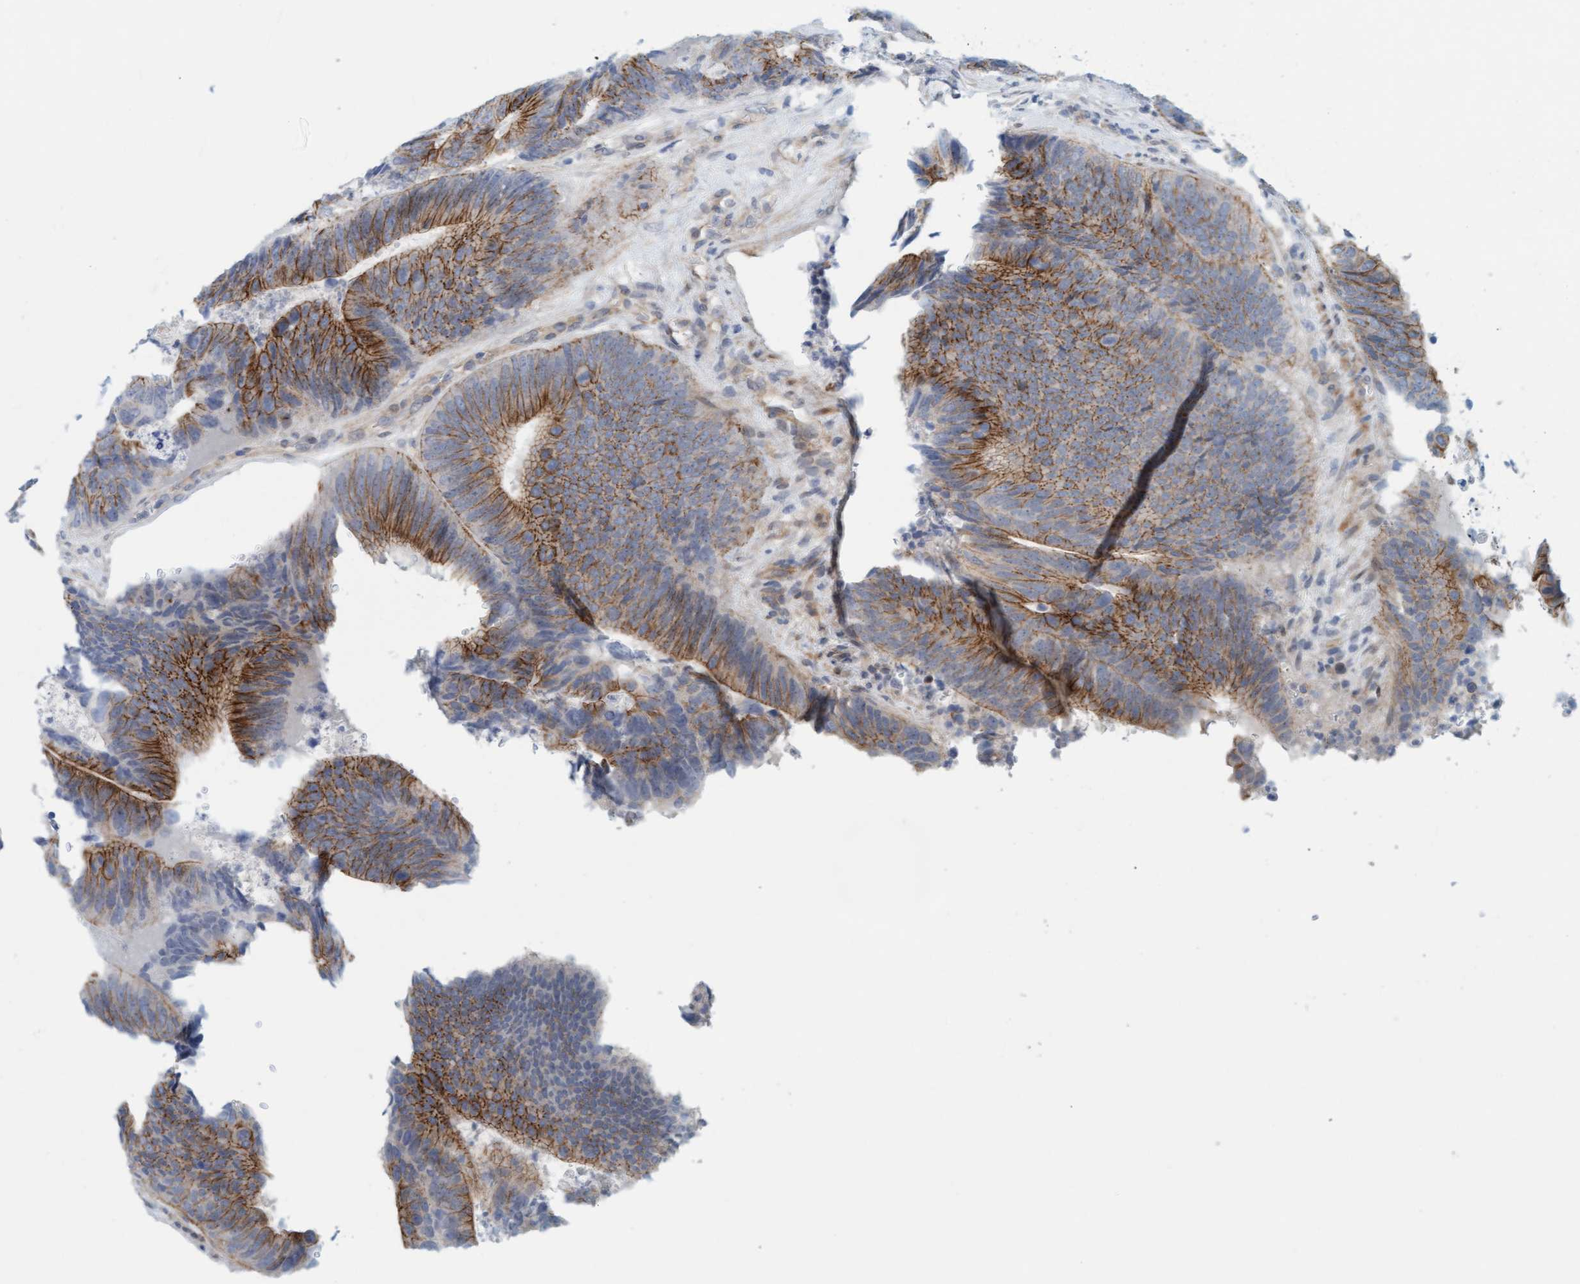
{"staining": {"intensity": "moderate", "quantity": ">75%", "location": "cytoplasmic/membranous"}, "tissue": "colorectal cancer", "cell_type": "Tumor cells", "image_type": "cancer", "snomed": [{"axis": "morphology", "description": "Adenocarcinoma, NOS"}, {"axis": "topography", "description": "Colon"}], "caption": "Immunohistochemical staining of human colorectal cancer (adenocarcinoma) displays medium levels of moderate cytoplasmic/membranous staining in about >75% of tumor cells. (Stains: DAB in brown, nuclei in blue, Microscopy: brightfield microscopy at high magnification).", "gene": "KRBA2", "patient": {"sex": "male", "age": 56}}